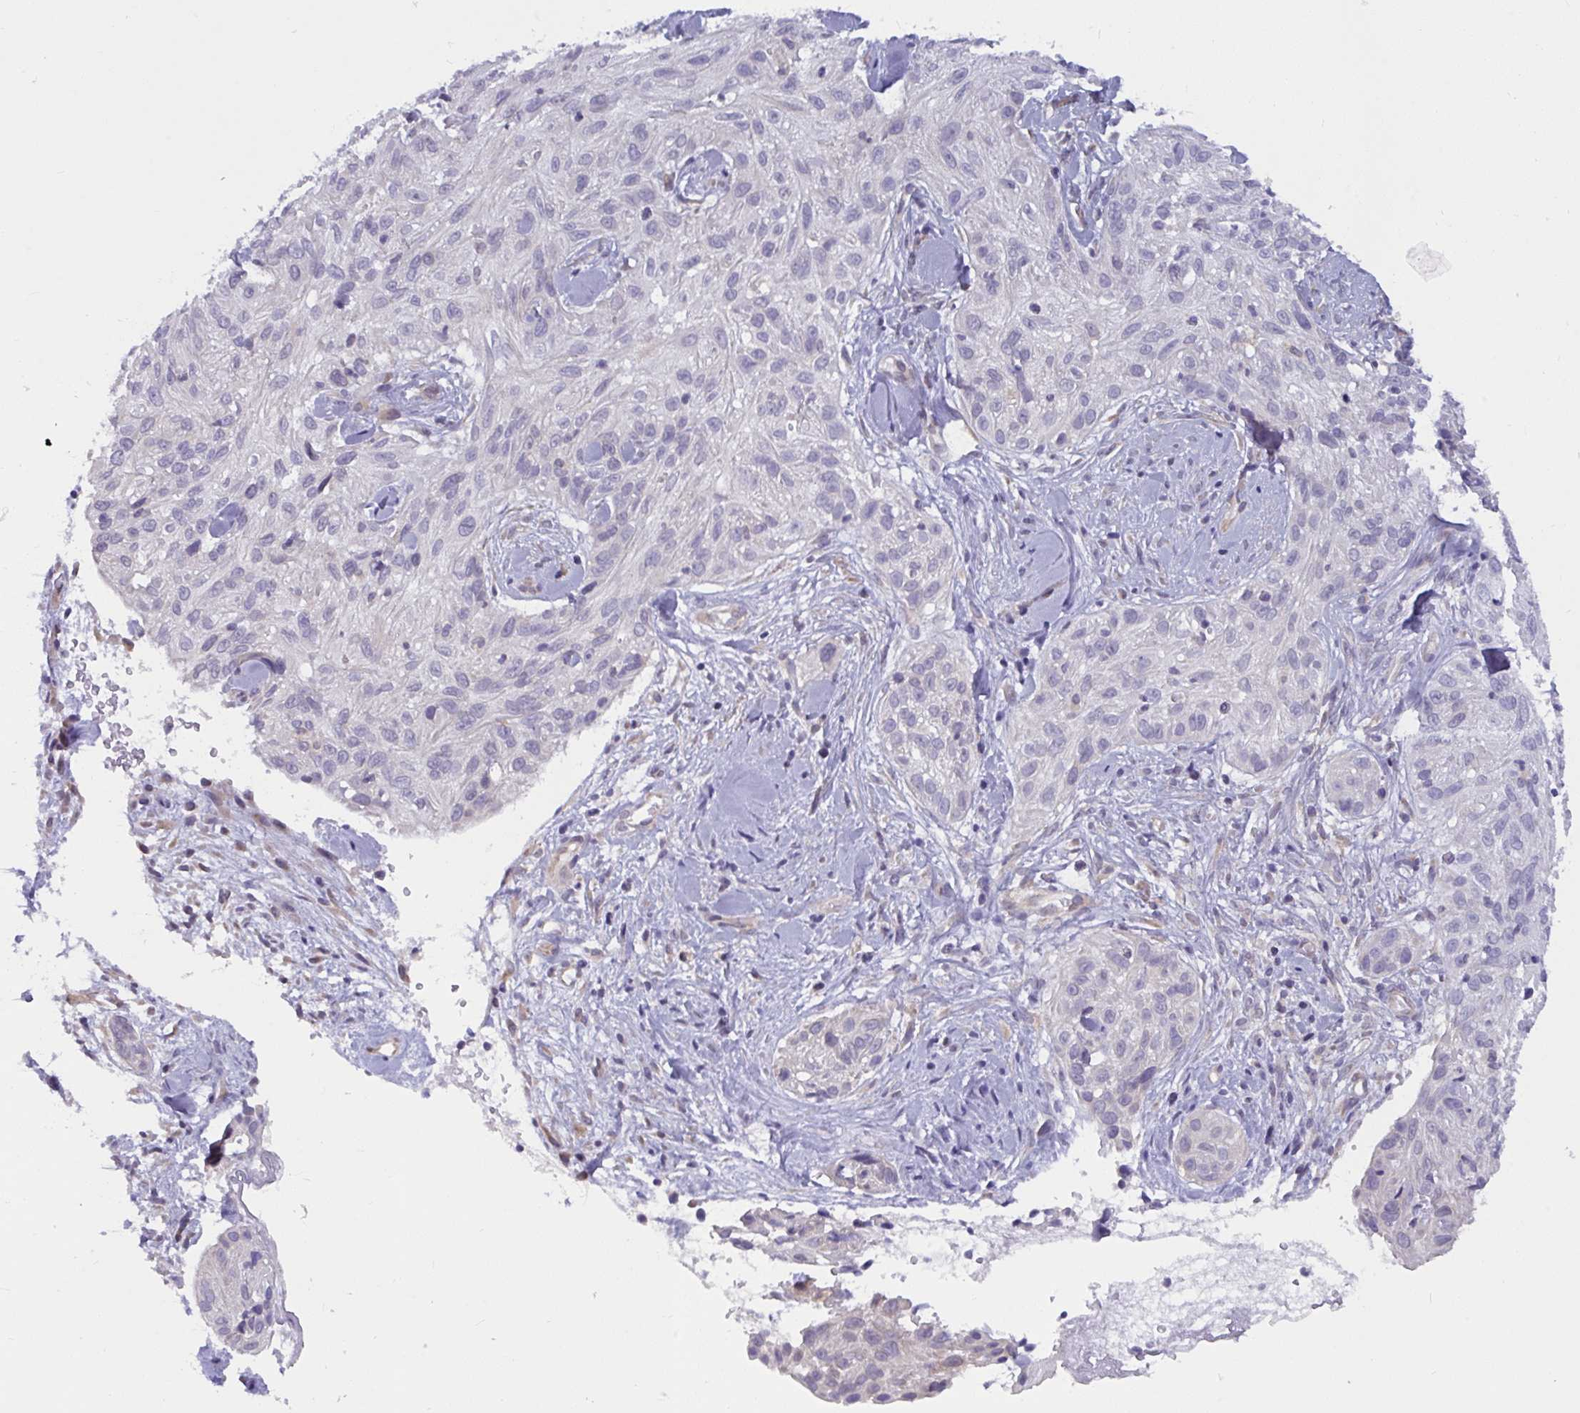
{"staining": {"intensity": "negative", "quantity": "none", "location": "none"}, "tissue": "skin cancer", "cell_type": "Tumor cells", "image_type": "cancer", "snomed": [{"axis": "morphology", "description": "Squamous cell carcinoma, NOS"}, {"axis": "topography", "description": "Skin"}], "caption": "Tumor cells show no significant positivity in skin squamous cell carcinoma. (DAB (3,3'-diaminobenzidine) immunohistochemistry with hematoxylin counter stain).", "gene": "CAMLG", "patient": {"sex": "male", "age": 82}}